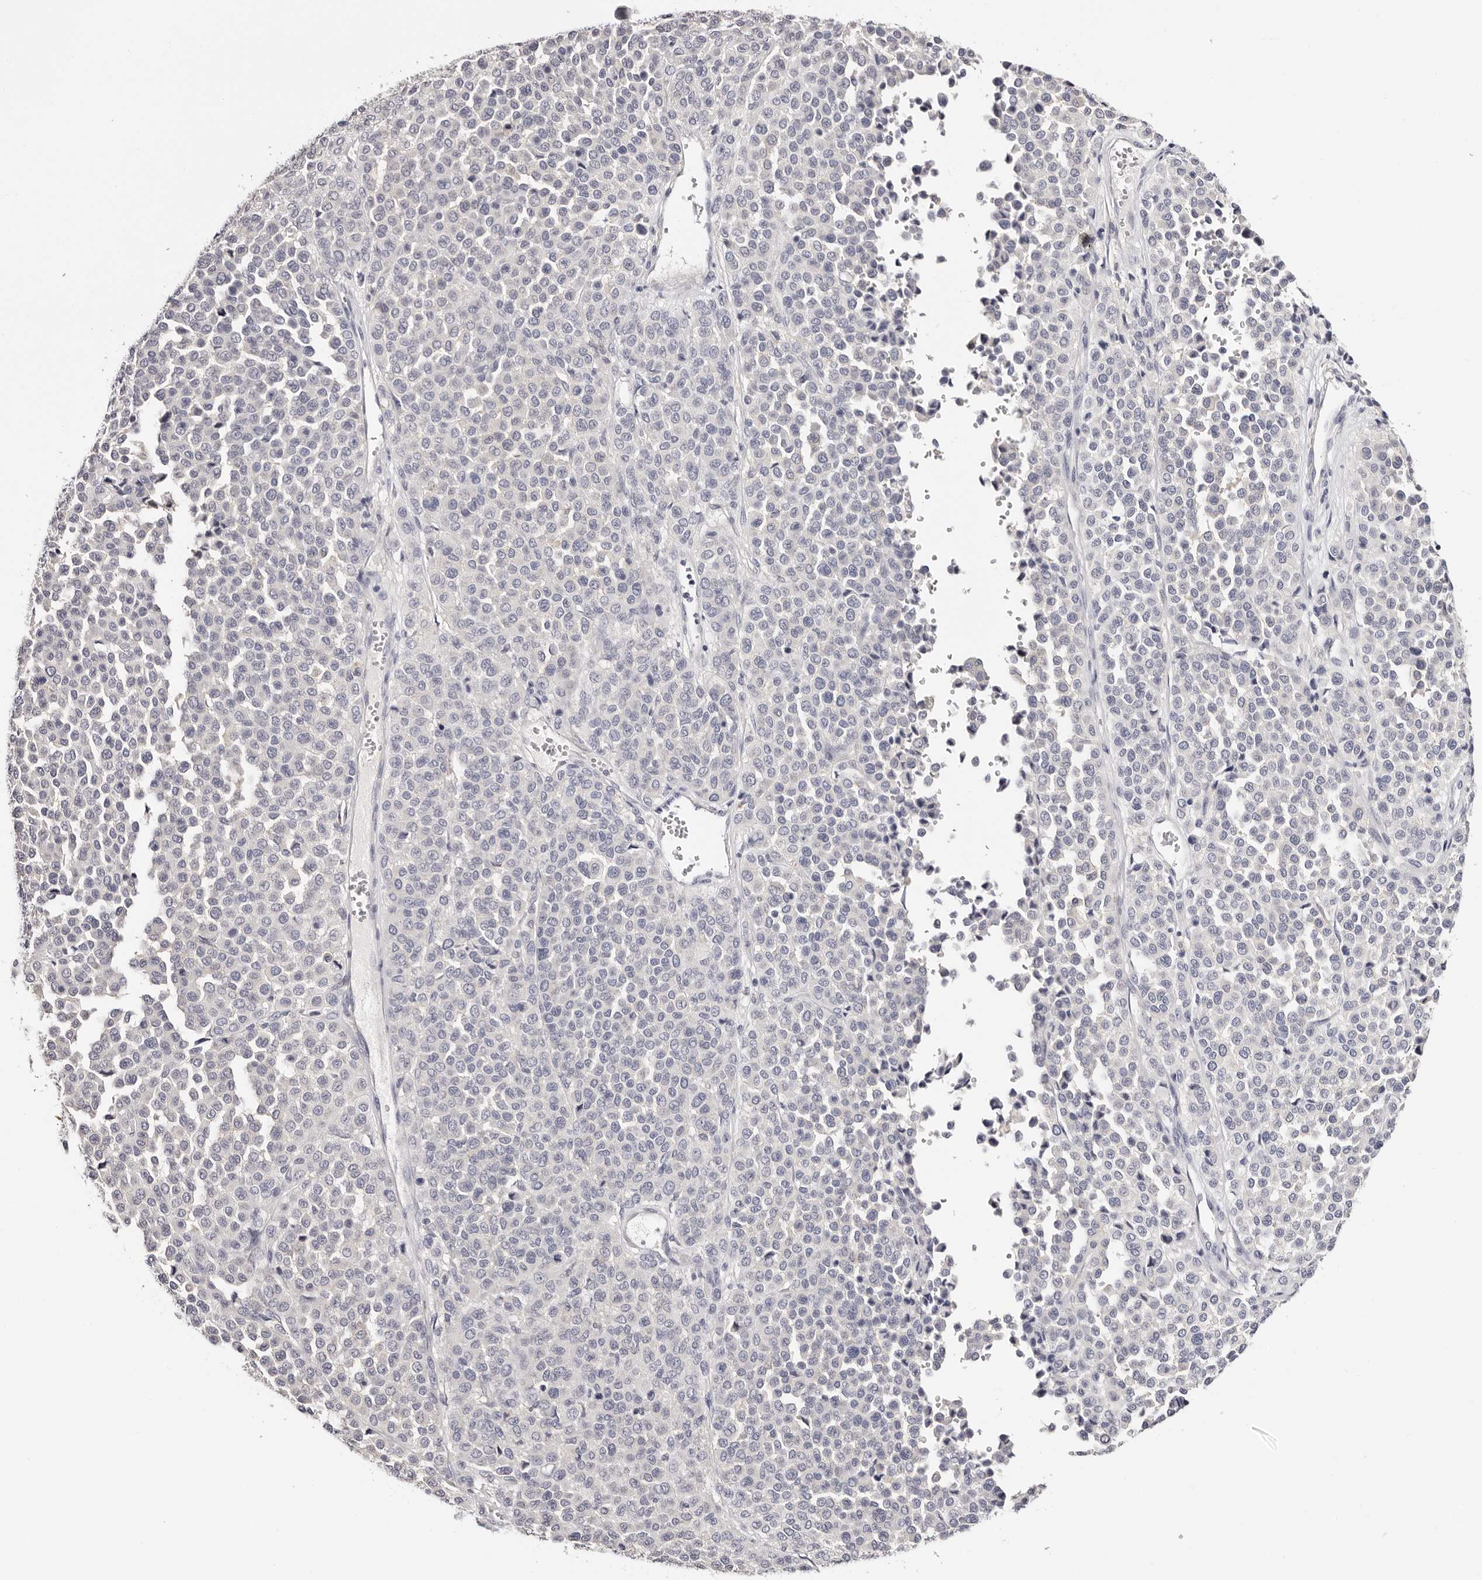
{"staining": {"intensity": "negative", "quantity": "none", "location": "none"}, "tissue": "melanoma", "cell_type": "Tumor cells", "image_type": "cancer", "snomed": [{"axis": "morphology", "description": "Malignant melanoma, Metastatic site"}, {"axis": "topography", "description": "Pancreas"}], "caption": "Immunohistochemistry micrograph of human melanoma stained for a protein (brown), which reveals no expression in tumor cells.", "gene": "ROM1", "patient": {"sex": "female", "age": 30}}